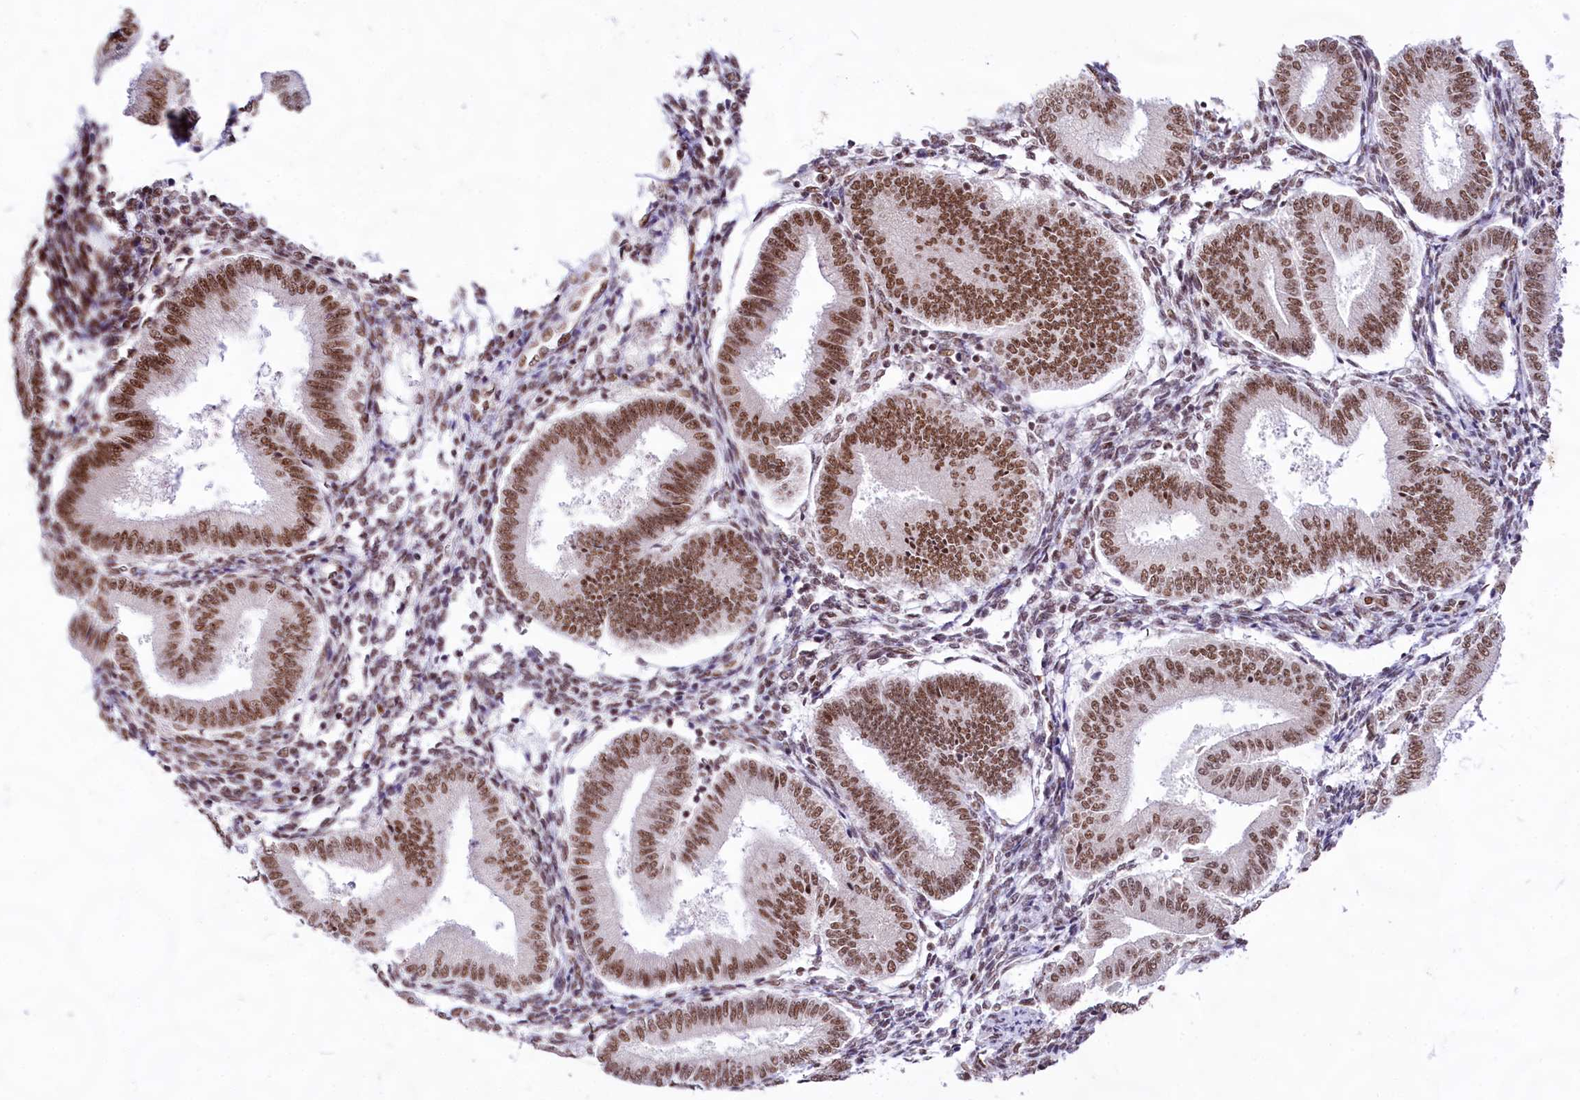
{"staining": {"intensity": "moderate", "quantity": "25%-75%", "location": "nuclear"}, "tissue": "endometrium", "cell_type": "Cells in endometrial stroma", "image_type": "normal", "snomed": [{"axis": "morphology", "description": "Normal tissue, NOS"}, {"axis": "topography", "description": "Endometrium"}], "caption": "Benign endometrium was stained to show a protein in brown. There is medium levels of moderate nuclear staining in about 25%-75% of cells in endometrial stroma. The protein of interest is stained brown, and the nuclei are stained in blue (DAB IHC with brightfield microscopy, high magnification).", "gene": "HIRA", "patient": {"sex": "female", "age": 39}}